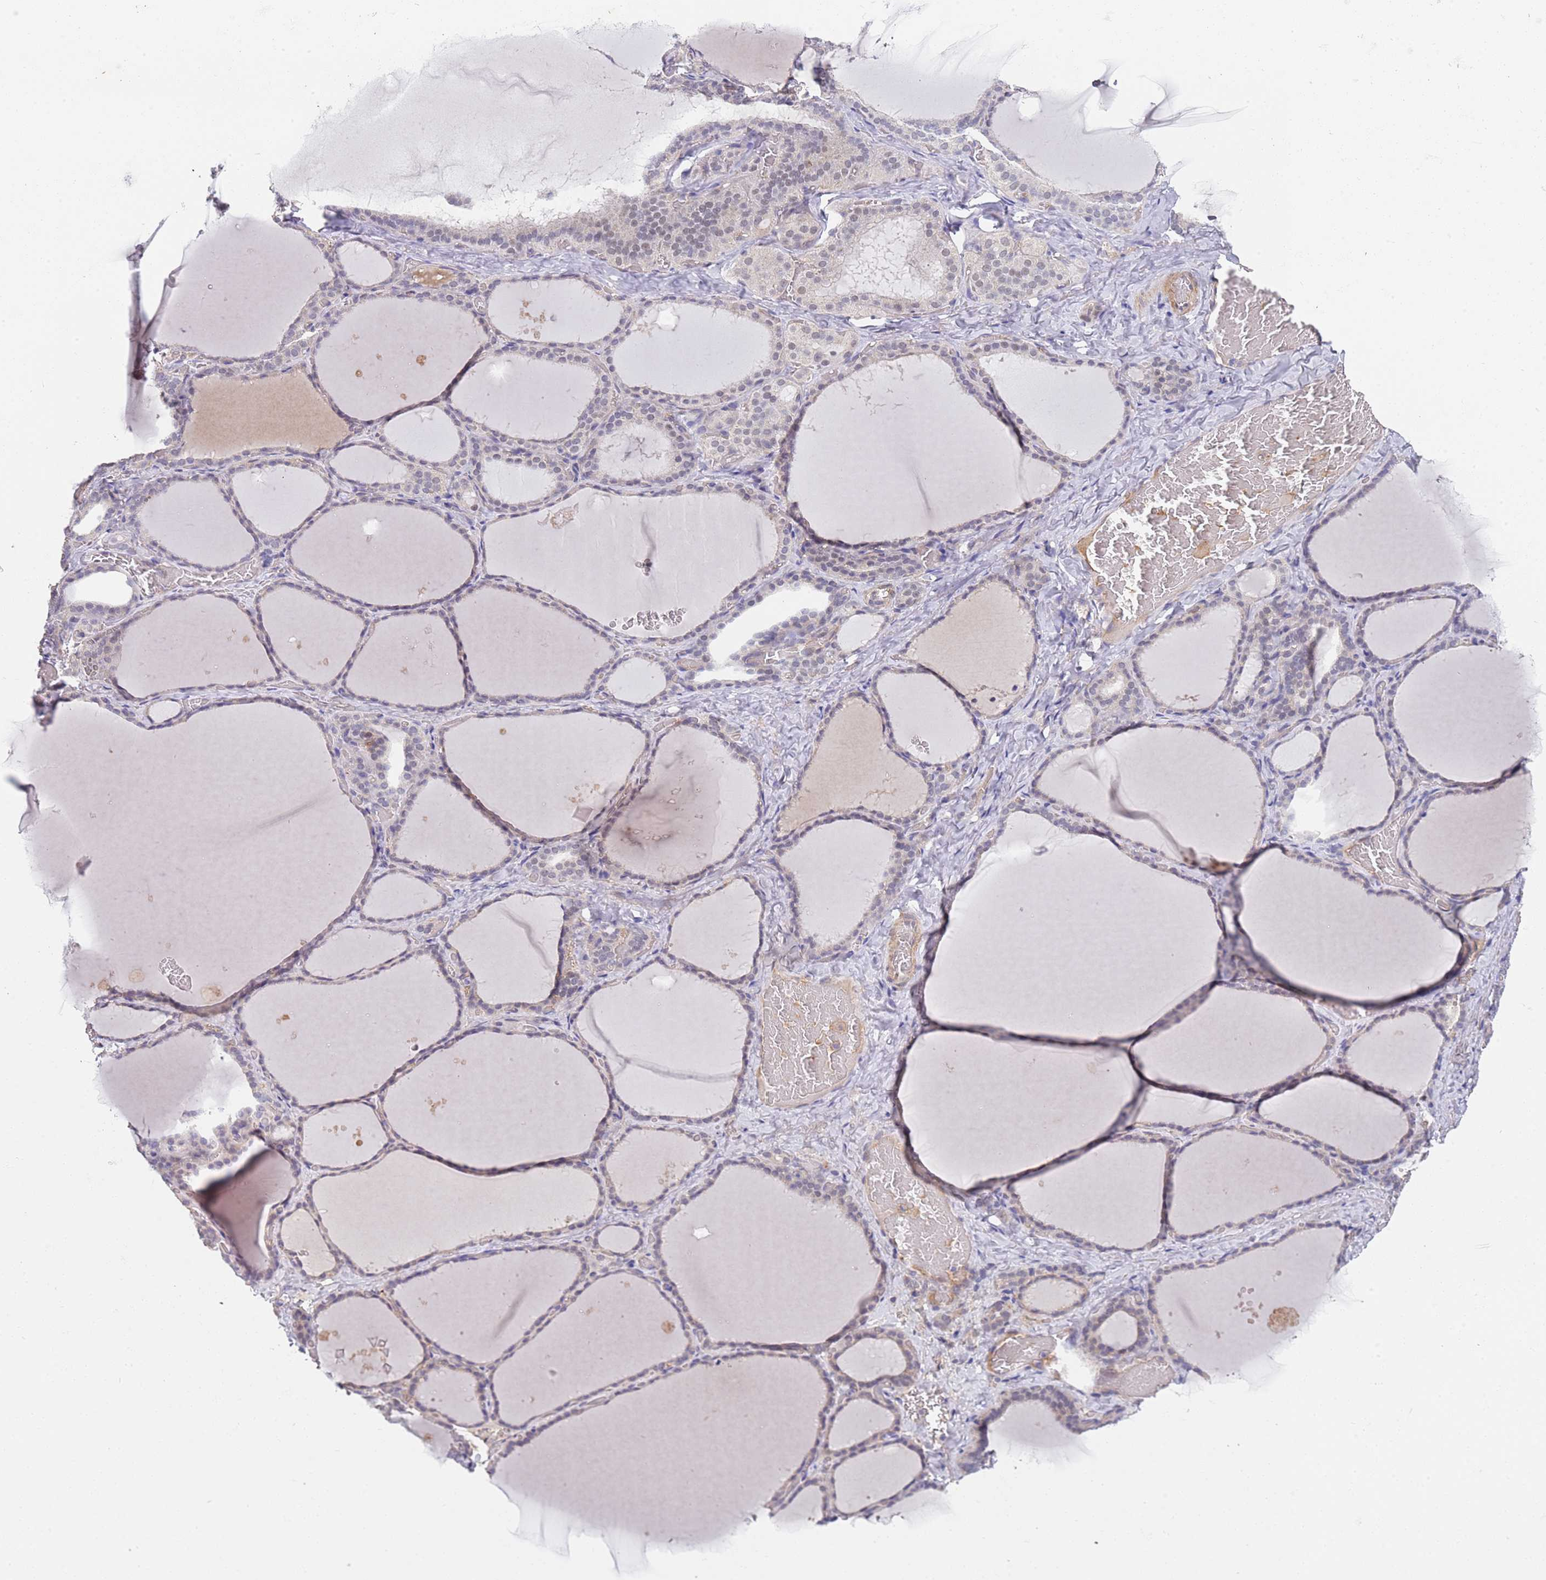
{"staining": {"intensity": "negative", "quantity": "none", "location": "none"}, "tissue": "thyroid gland", "cell_type": "Glandular cells", "image_type": "normal", "snomed": [{"axis": "morphology", "description": "Normal tissue, NOS"}, {"axis": "topography", "description": "Thyroid gland"}], "caption": "Immunohistochemical staining of normal thyroid gland demonstrates no significant positivity in glandular cells.", "gene": "B4GALT4", "patient": {"sex": "female", "age": 39}}